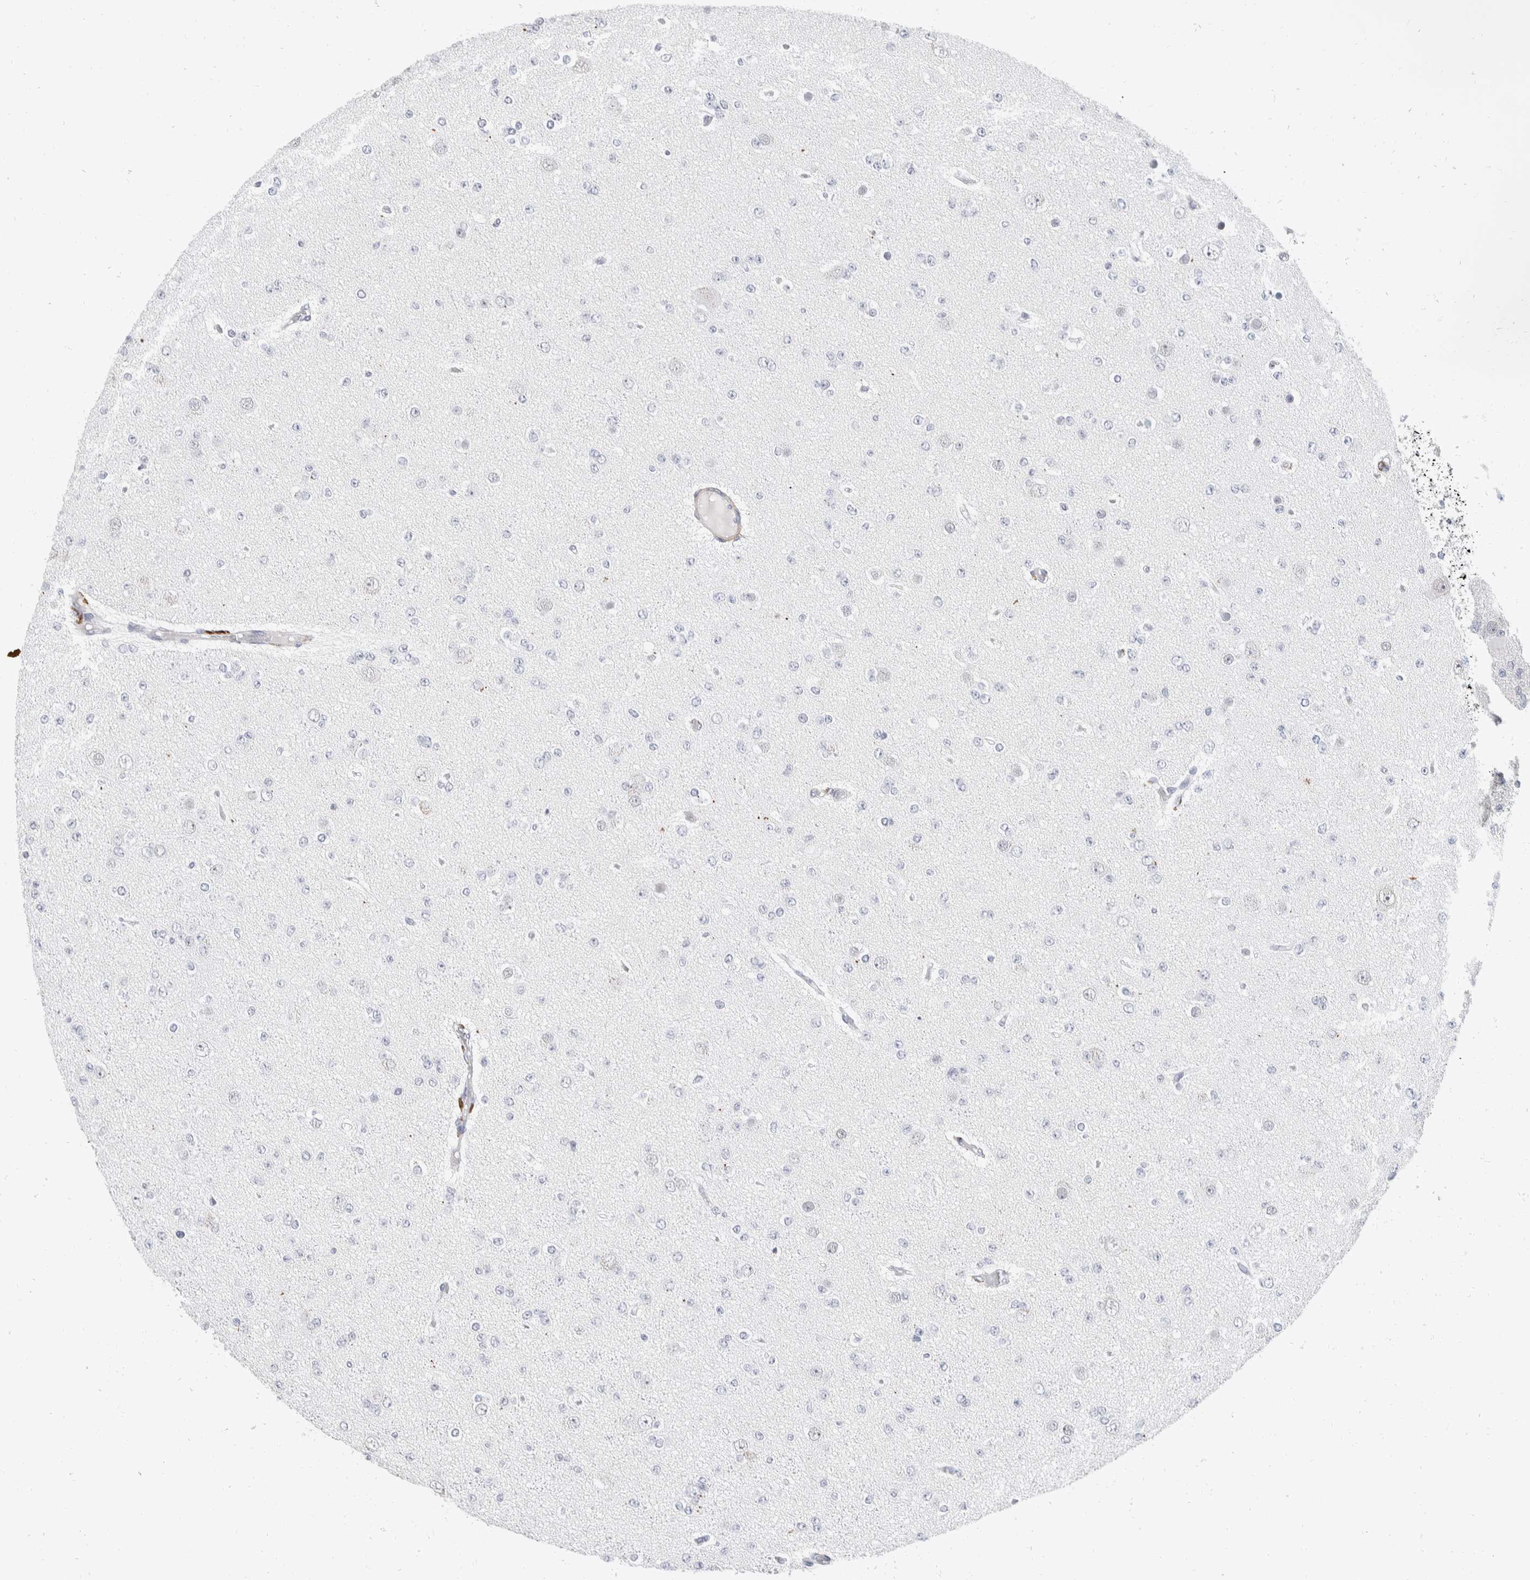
{"staining": {"intensity": "negative", "quantity": "none", "location": "none"}, "tissue": "glioma", "cell_type": "Tumor cells", "image_type": "cancer", "snomed": [{"axis": "morphology", "description": "Glioma, malignant, Low grade"}, {"axis": "topography", "description": "Brain"}], "caption": "Glioma was stained to show a protein in brown. There is no significant positivity in tumor cells.", "gene": "CATSPERD", "patient": {"sex": "female", "age": 22}}